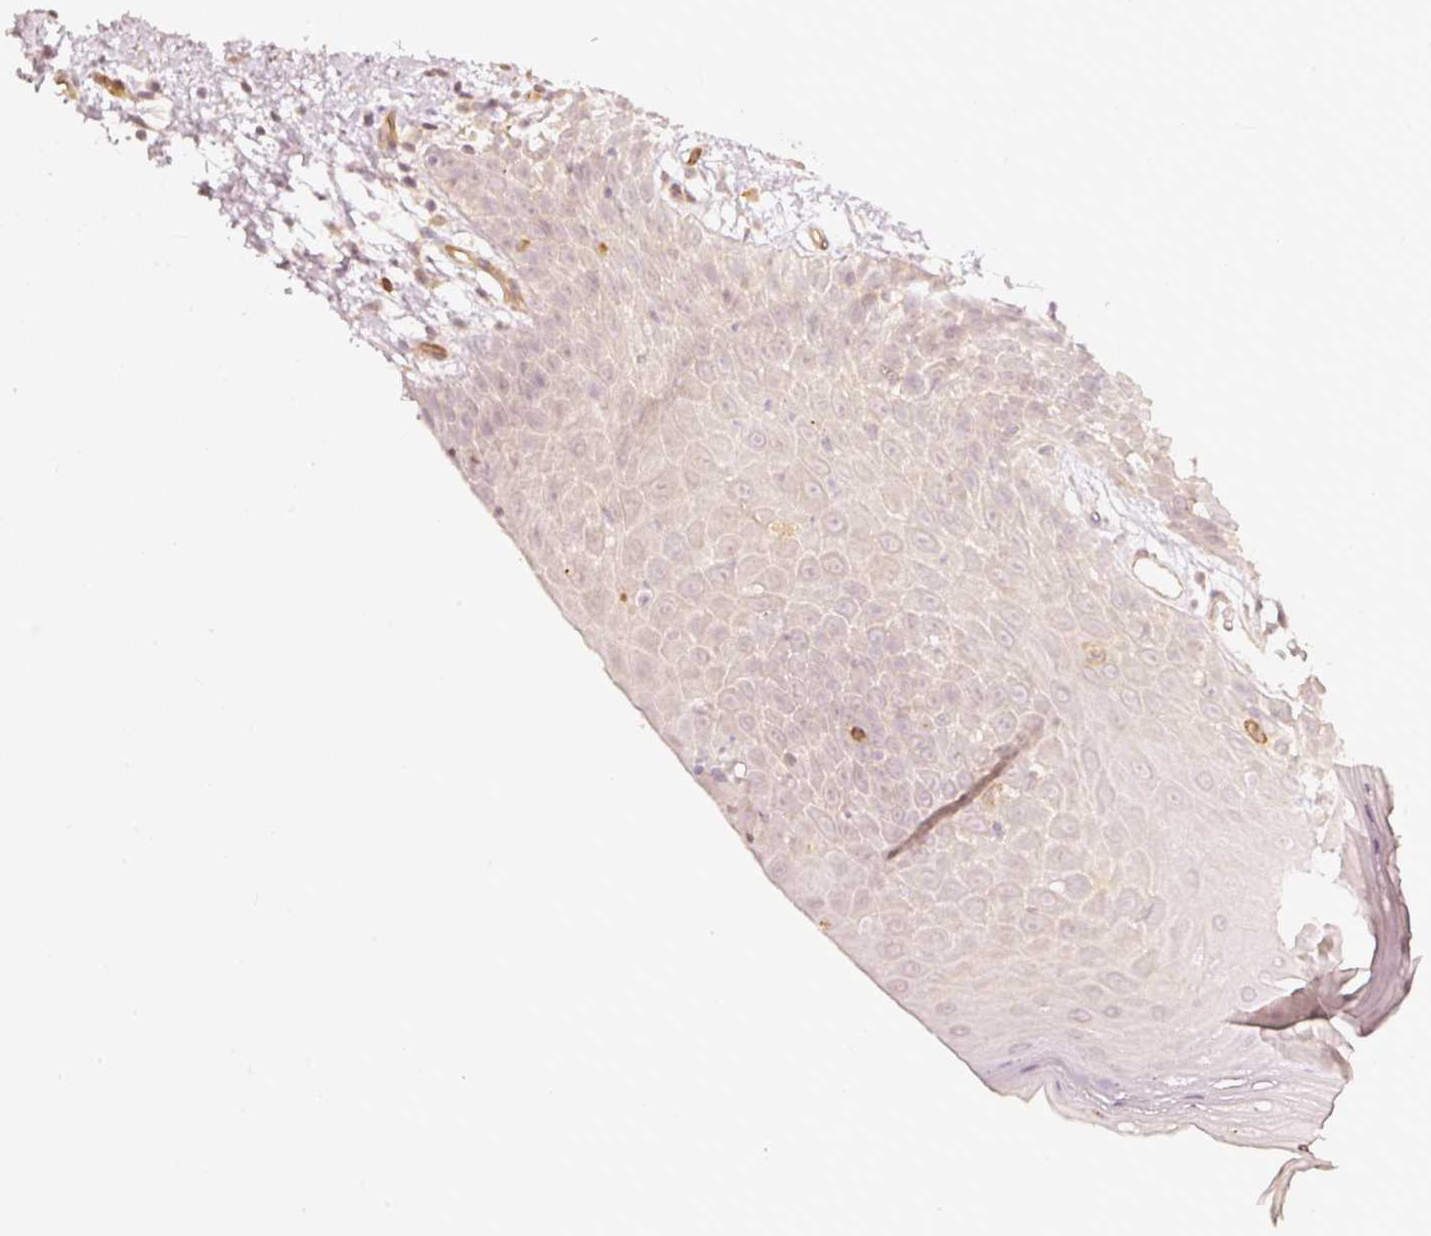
{"staining": {"intensity": "negative", "quantity": "none", "location": "none"}, "tissue": "oral mucosa", "cell_type": "Squamous epithelial cells", "image_type": "normal", "snomed": [{"axis": "morphology", "description": "Normal tissue, NOS"}, {"axis": "topography", "description": "Oral tissue"}, {"axis": "topography", "description": "Tounge, NOS"}], "caption": "Oral mucosa stained for a protein using immunohistochemistry (IHC) shows no staining squamous epithelial cells.", "gene": "DRD2", "patient": {"sex": "female", "age": 59}}